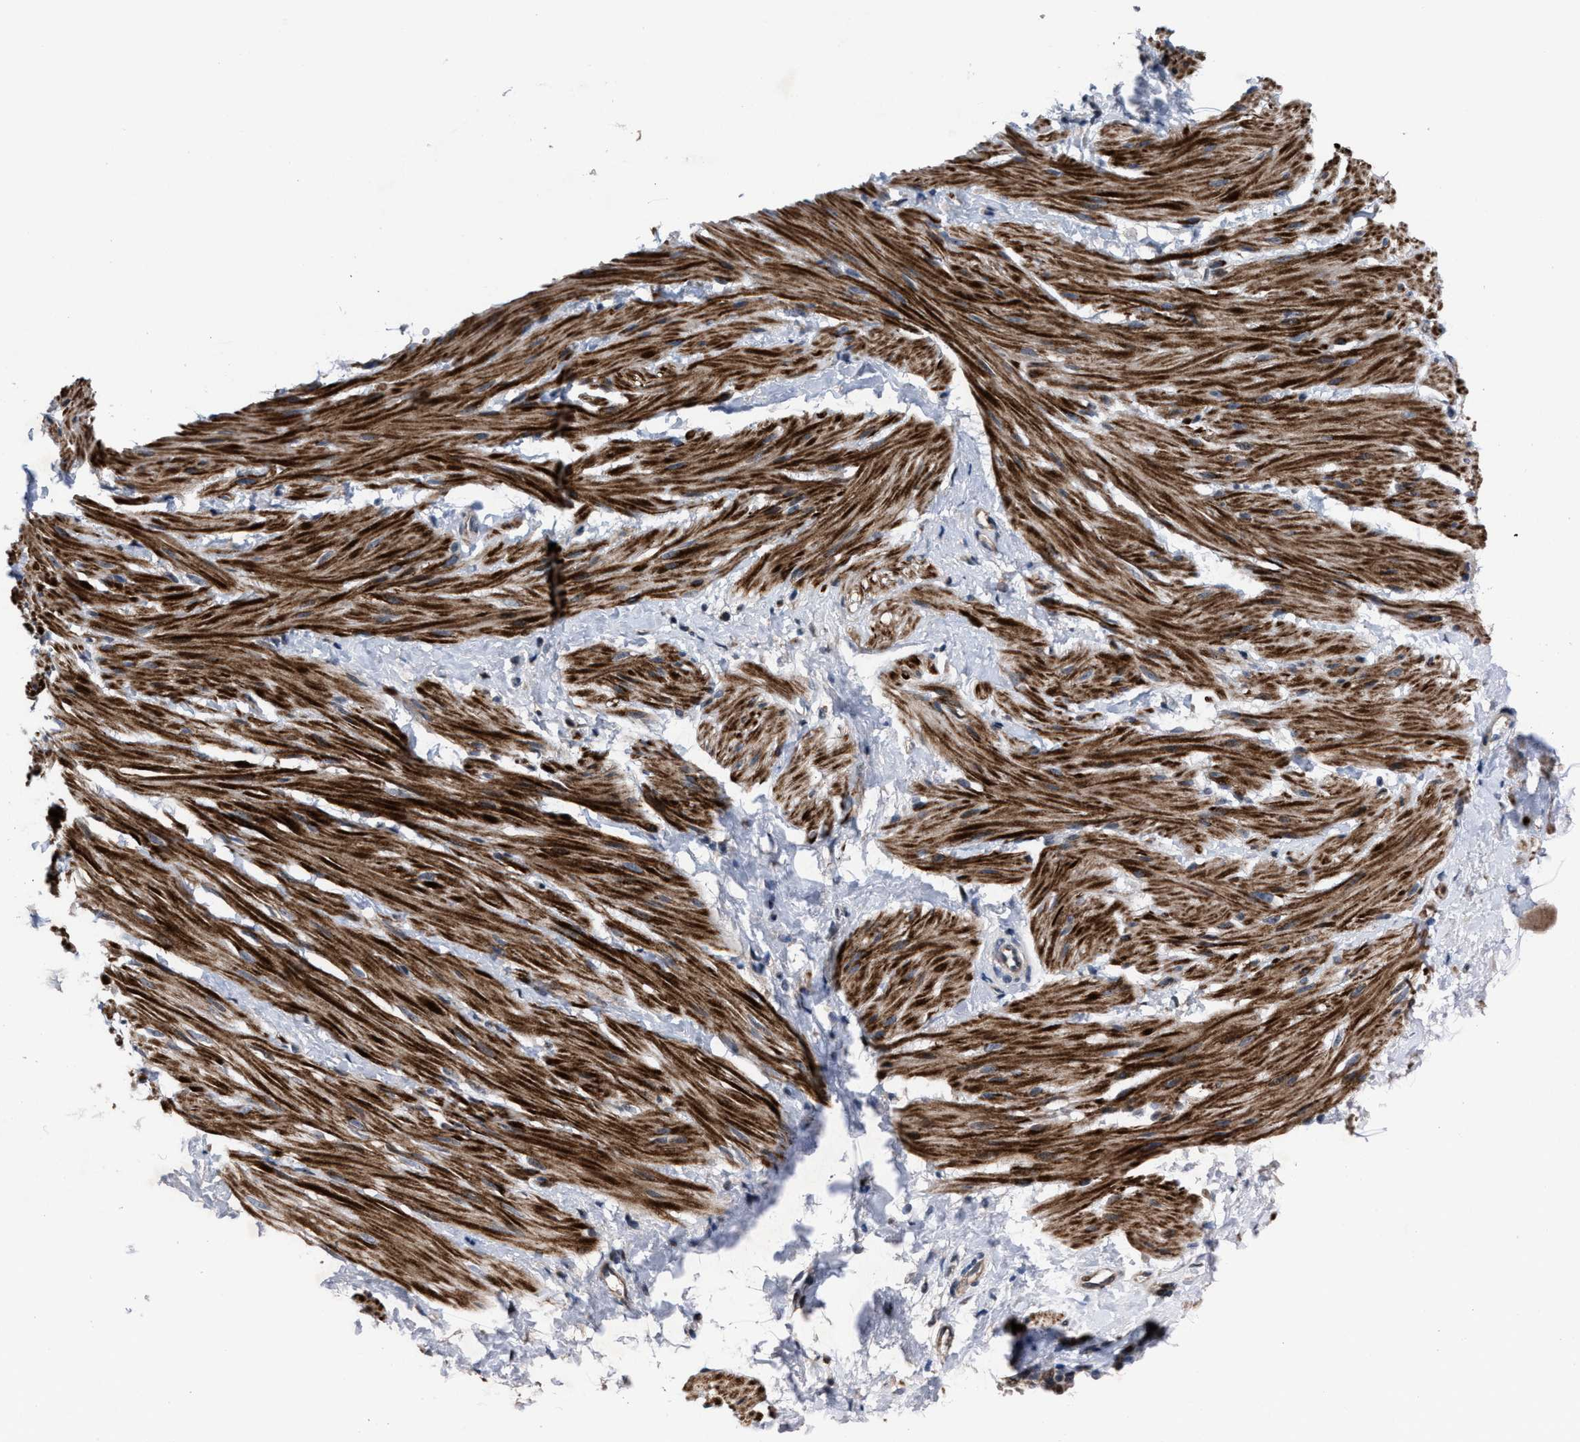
{"staining": {"intensity": "strong", "quantity": "25%-75%", "location": "cytoplasmic/membranous"}, "tissue": "smooth muscle", "cell_type": "Smooth muscle cells", "image_type": "normal", "snomed": [{"axis": "morphology", "description": "Normal tissue, NOS"}, {"axis": "topography", "description": "Smooth muscle"}], "caption": "Protein expression analysis of unremarkable smooth muscle exhibits strong cytoplasmic/membranous expression in about 25%-75% of smooth muscle cells. (Stains: DAB (3,3'-diaminobenzidine) in brown, nuclei in blue, Microscopy: brightfield microscopy at high magnification).", "gene": "HAUS6", "patient": {"sex": "male", "age": 16}}